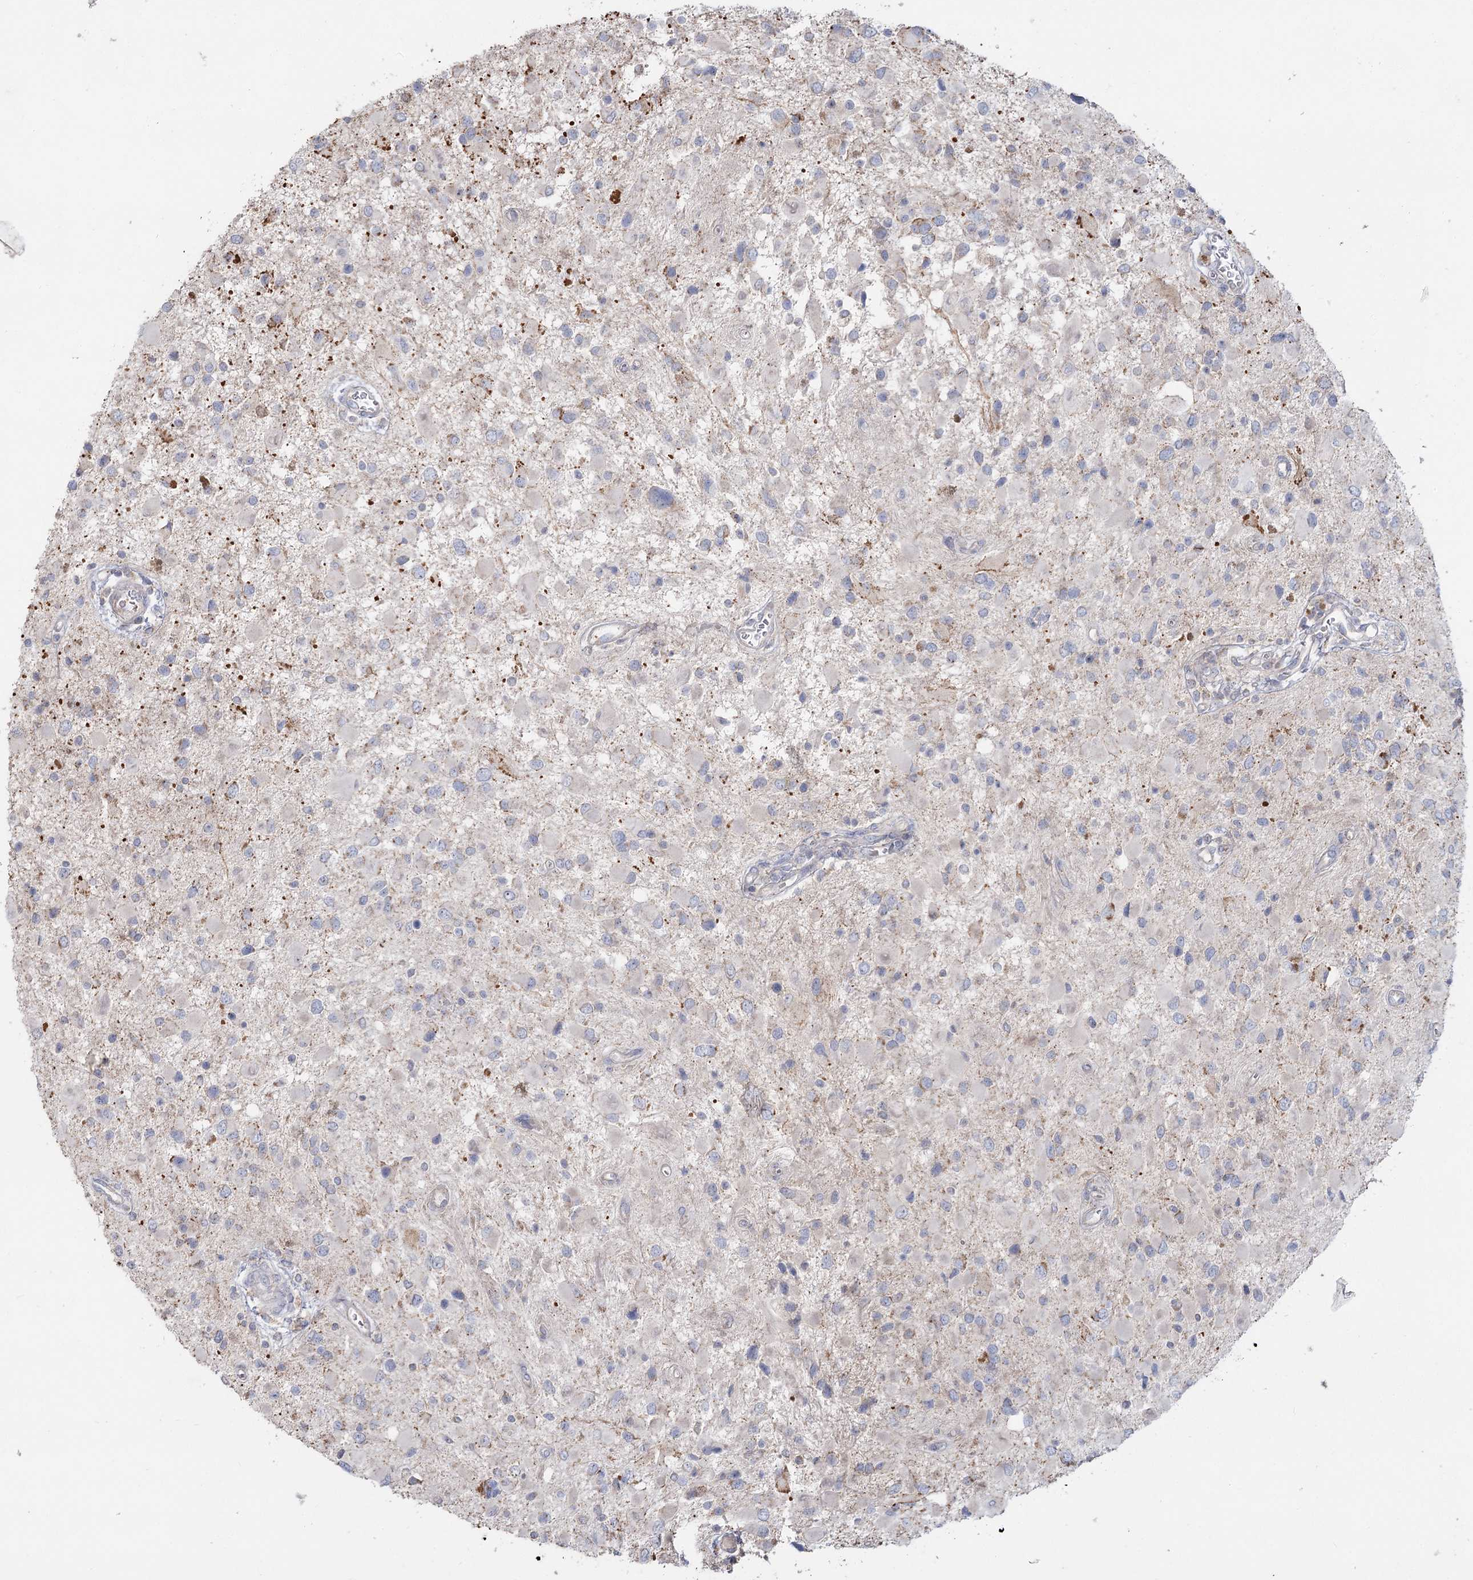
{"staining": {"intensity": "moderate", "quantity": "<25%", "location": "cytoplasmic/membranous"}, "tissue": "glioma", "cell_type": "Tumor cells", "image_type": "cancer", "snomed": [{"axis": "morphology", "description": "Glioma, malignant, High grade"}, {"axis": "topography", "description": "Brain"}], "caption": "Immunohistochemical staining of human malignant glioma (high-grade) demonstrates moderate cytoplasmic/membranous protein positivity in approximately <25% of tumor cells.", "gene": "TMEM187", "patient": {"sex": "male", "age": 53}}